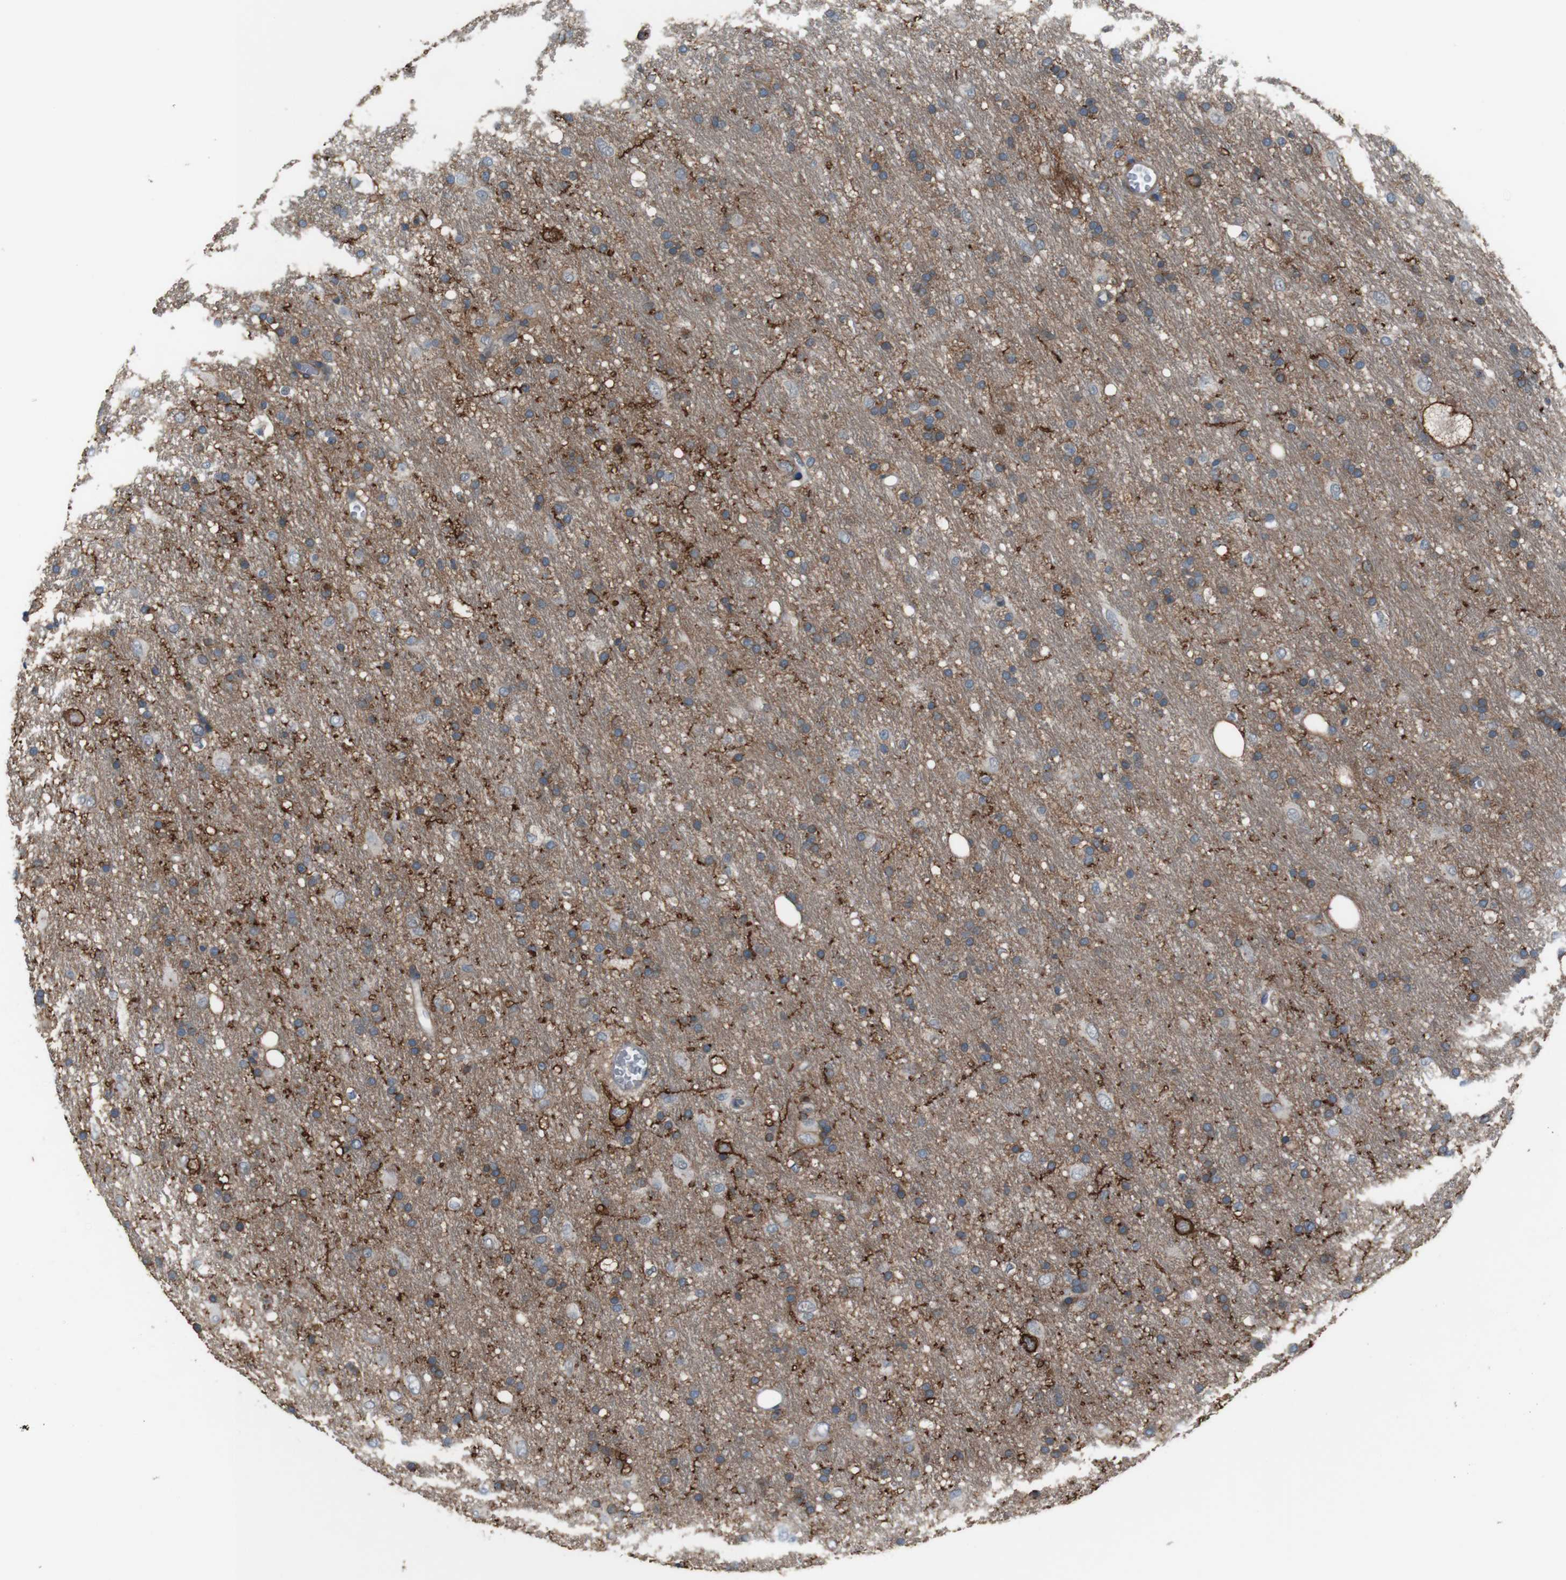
{"staining": {"intensity": "weak", "quantity": "<25%", "location": "cytoplasmic/membranous"}, "tissue": "glioma", "cell_type": "Tumor cells", "image_type": "cancer", "snomed": [{"axis": "morphology", "description": "Glioma, malignant, Low grade"}, {"axis": "topography", "description": "Brain"}], "caption": "High power microscopy image of an IHC histopathology image of glioma, revealing no significant positivity in tumor cells.", "gene": "ATP2B1", "patient": {"sex": "male", "age": 77}}